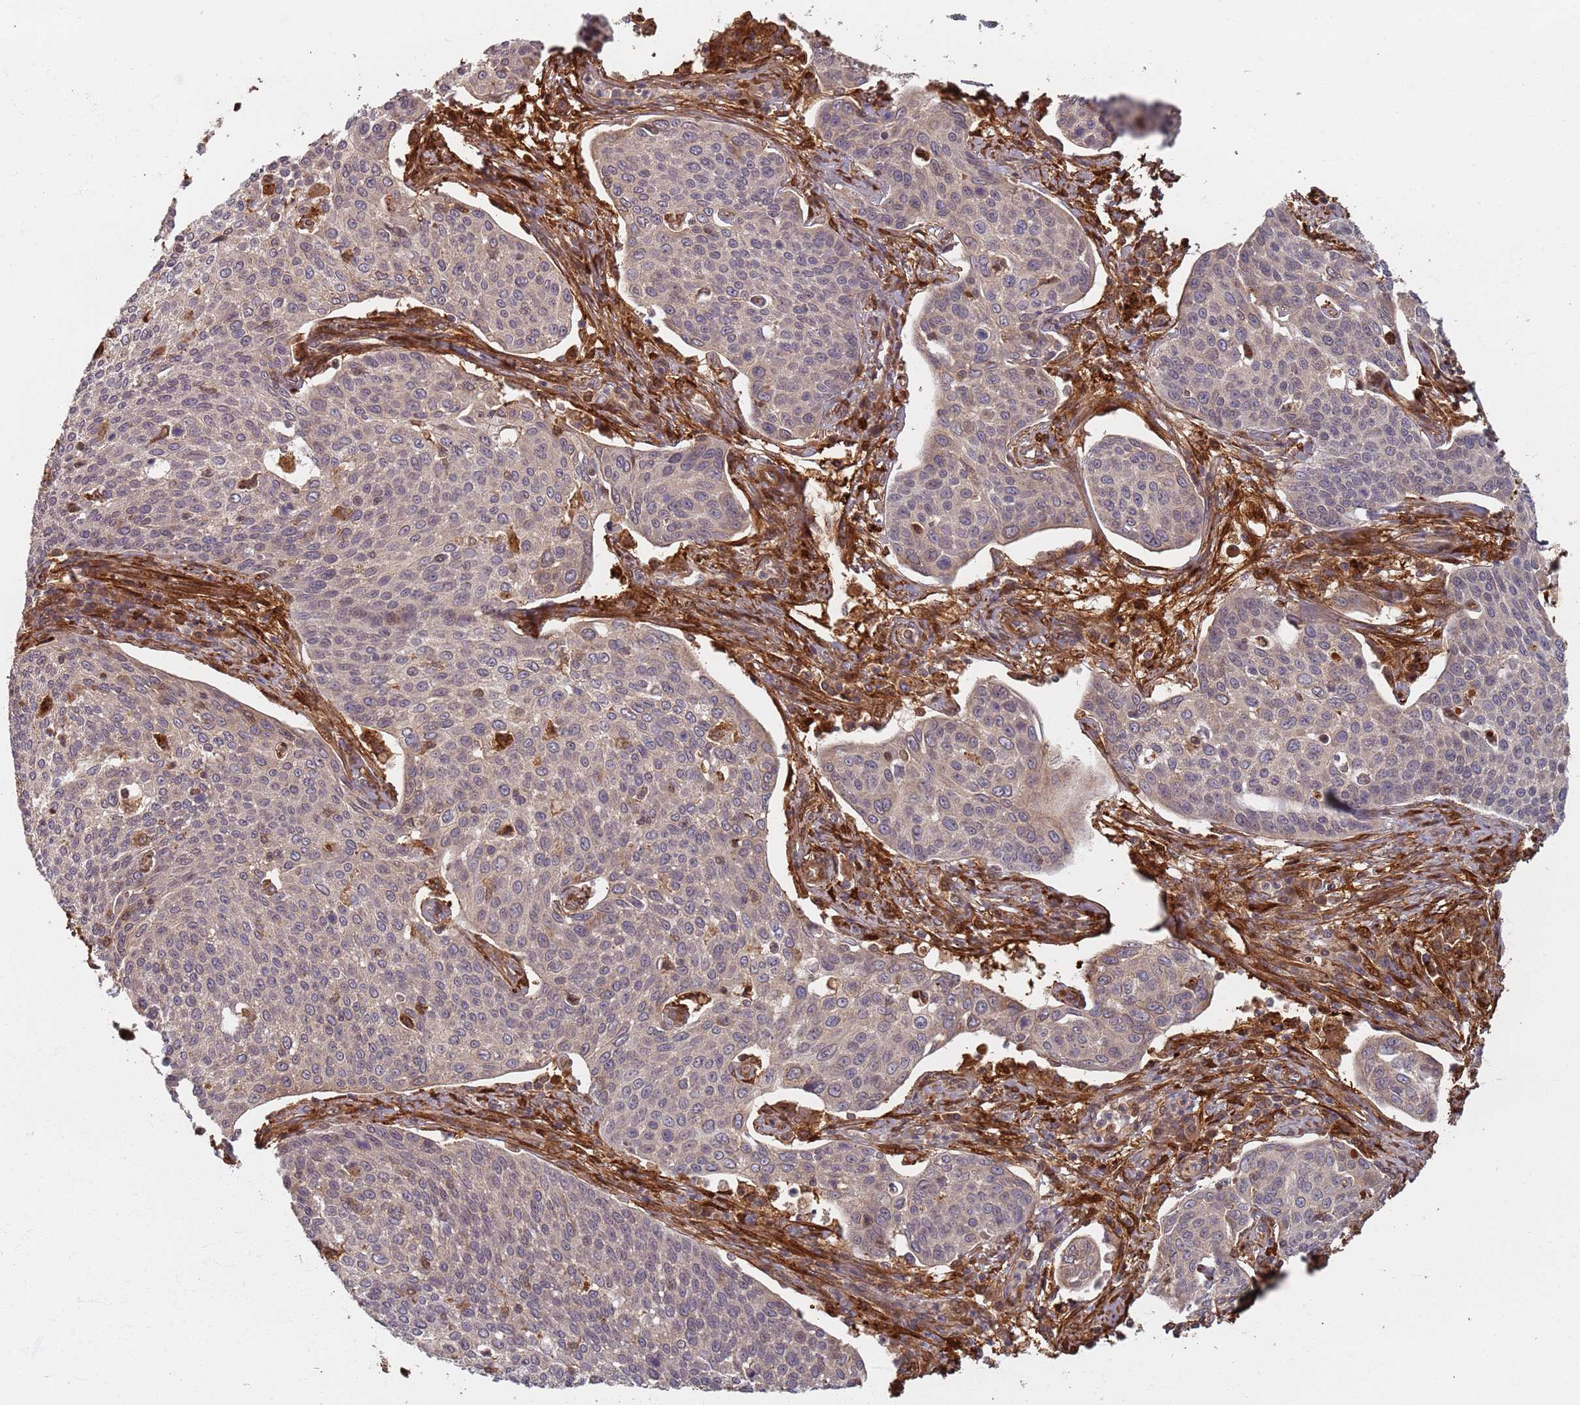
{"staining": {"intensity": "negative", "quantity": "none", "location": "none"}, "tissue": "cervical cancer", "cell_type": "Tumor cells", "image_type": "cancer", "snomed": [{"axis": "morphology", "description": "Squamous cell carcinoma, NOS"}, {"axis": "topography", "description": "Cervix"}], "caption": "This micrograph is of cervical cancer stained with IHC to label a protein in brown with the nuclei are counter-stained blue. There is no positivity in tumor cells.", "gene": "SDCCAG8", "patient": {"sex": "female", "age": 34}}